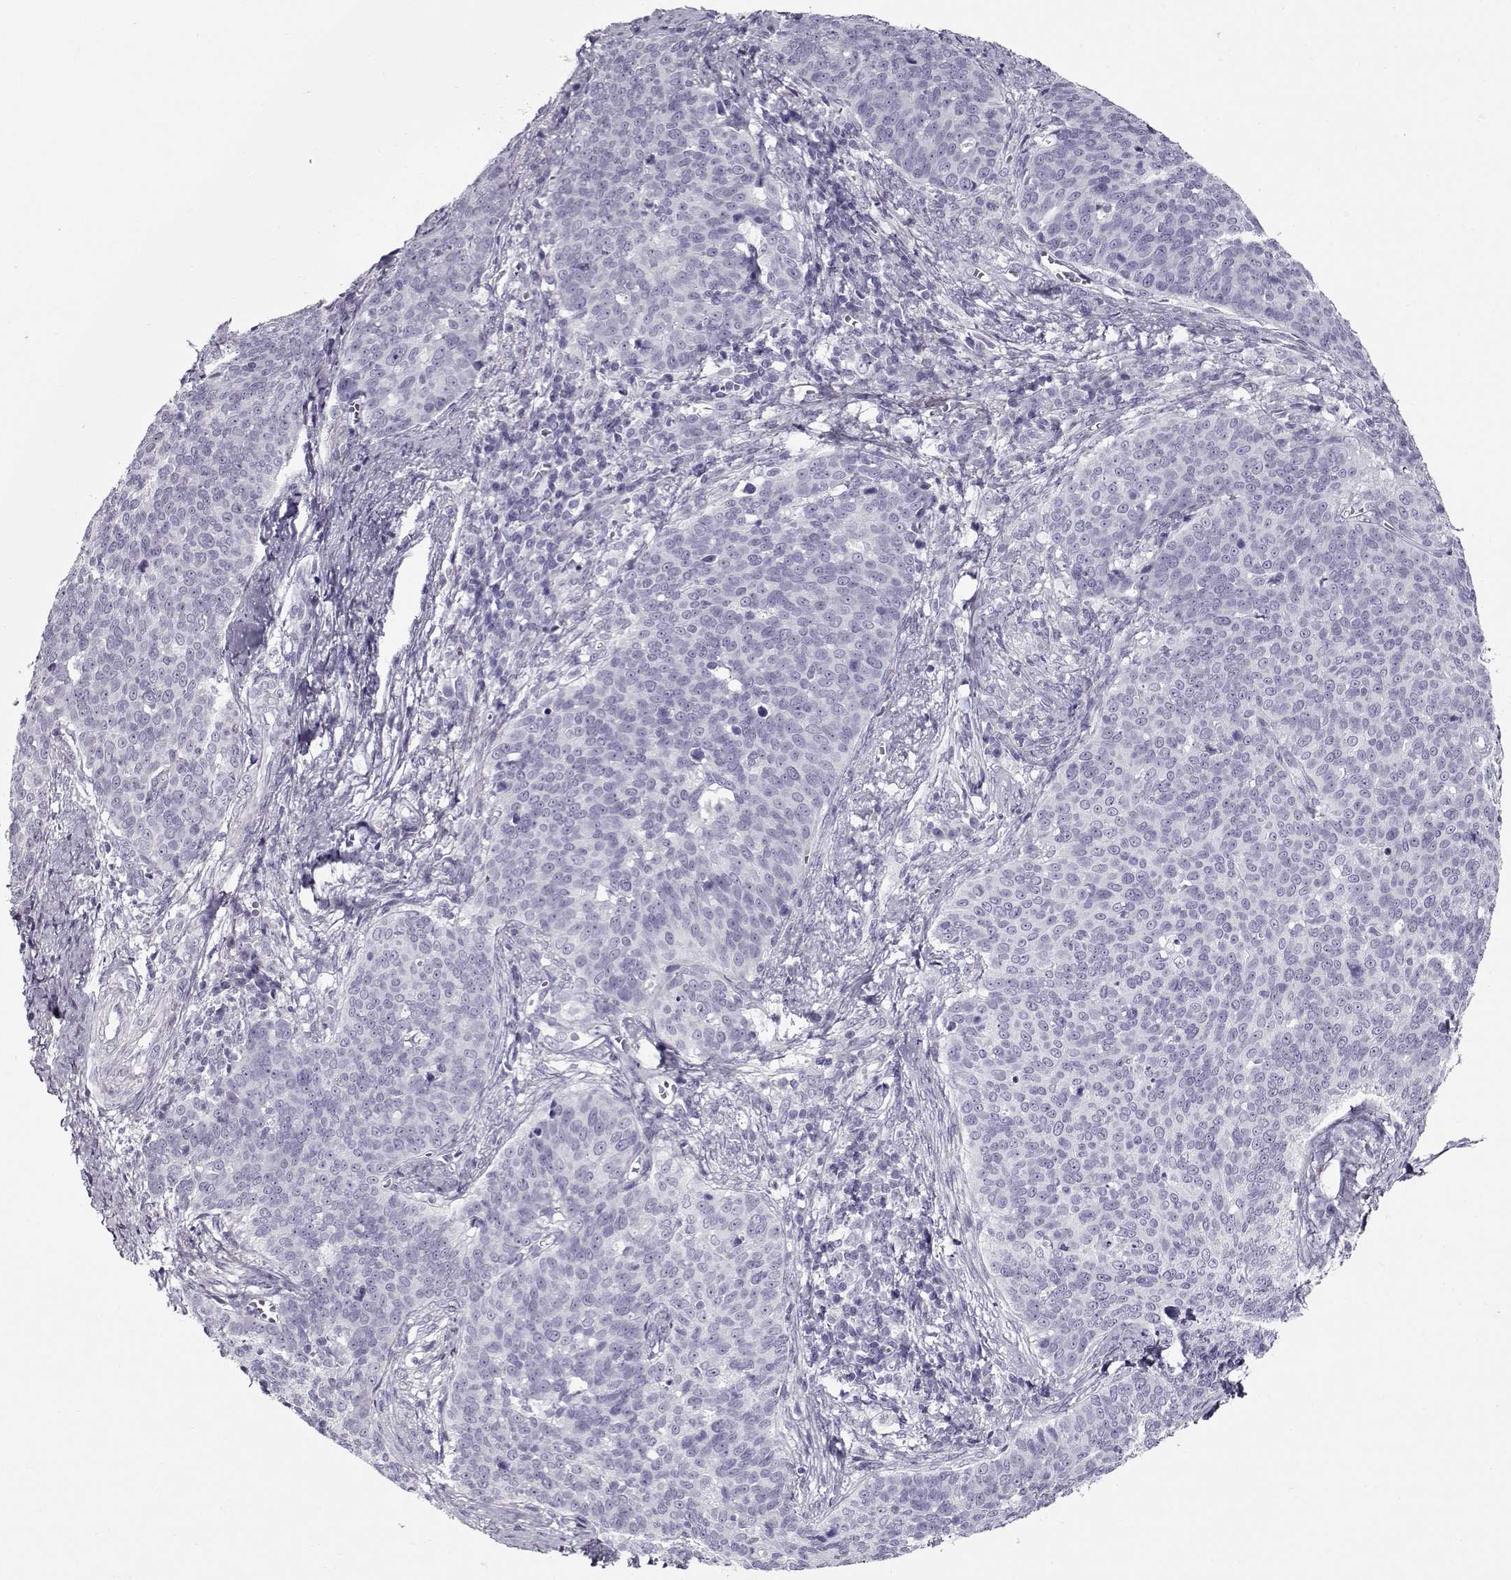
{"staining": {"intensity": "negative", "quantity": "none", "location": "none"}, "tissue": "cervical cancer", "cell_type": "Tumor cells", "image_type": "cancer", "snomed": [{"axis": "morphology", "description": "Squamous cell carcinoma, NOS"}, {"axis": "topography", "description": "Cervix"}], "caption": "Immunohistochemistry micrograph of neoplastic tissue: human cervical squamous cell carcinoma stained with DAB reveals no significant protein expression in tumor cells.", "gene": "GAGE2A", "patient": {"sex": "female", "age": 39}}